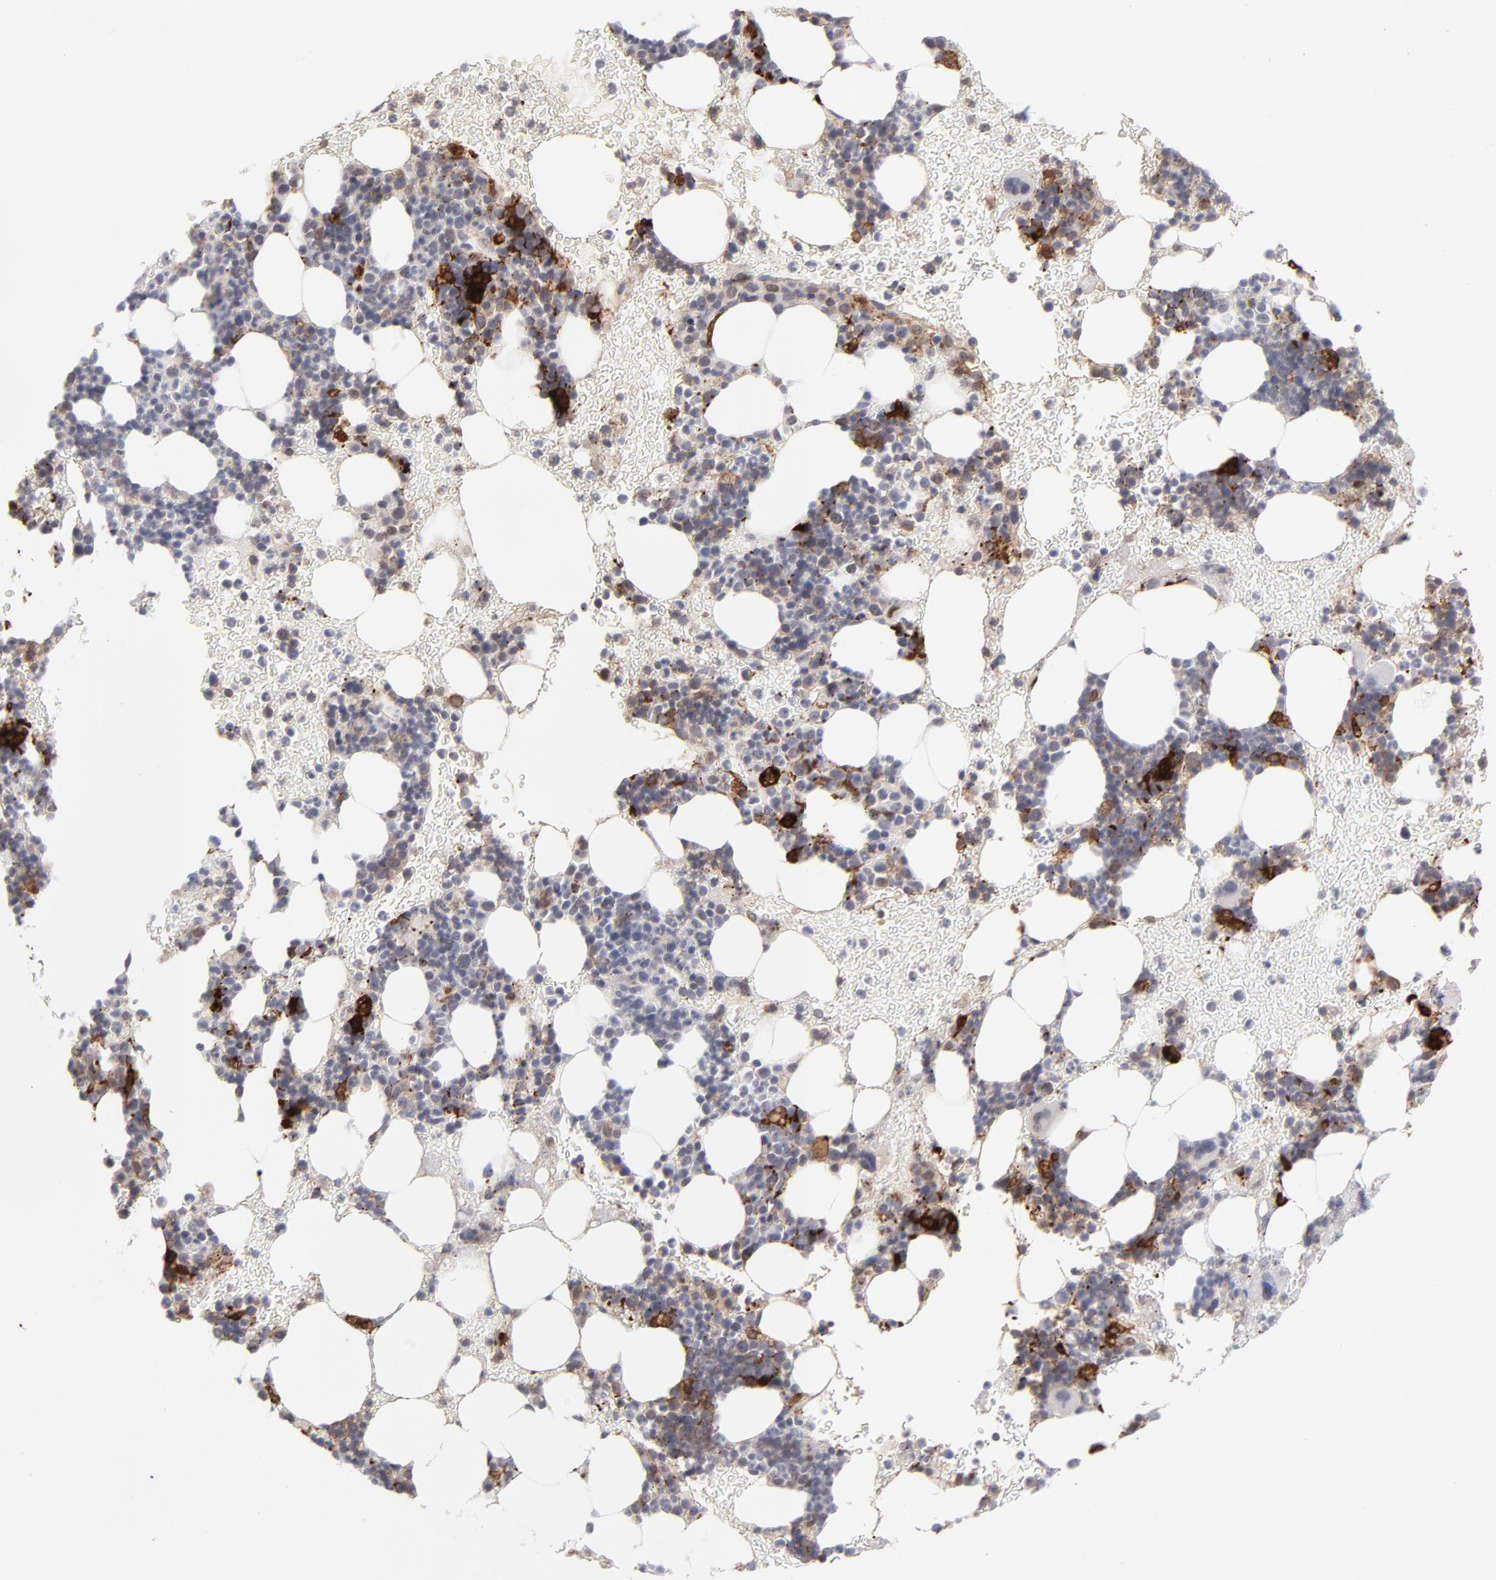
{"staining": {"intensity": "strong", "quantity": "<25%", "location": "cytoplasmic/membranous"}, "tissue": "bone marrow", "cell_type": "Hematopoietic cells", "image_type": "normal", "snomed": [{"axis": "morphology", "description": "Normal tissue, NOS"}, {"axis": "topography", "description": "Bone marrow"}], "caption": "Protein staining of benign bone marrow displays strong cytoplasmic/membranous expression in approximately <25% of hematopoietic cells.", "gene": "CCR2", "patient": {"sex": "male", "age": 17}}